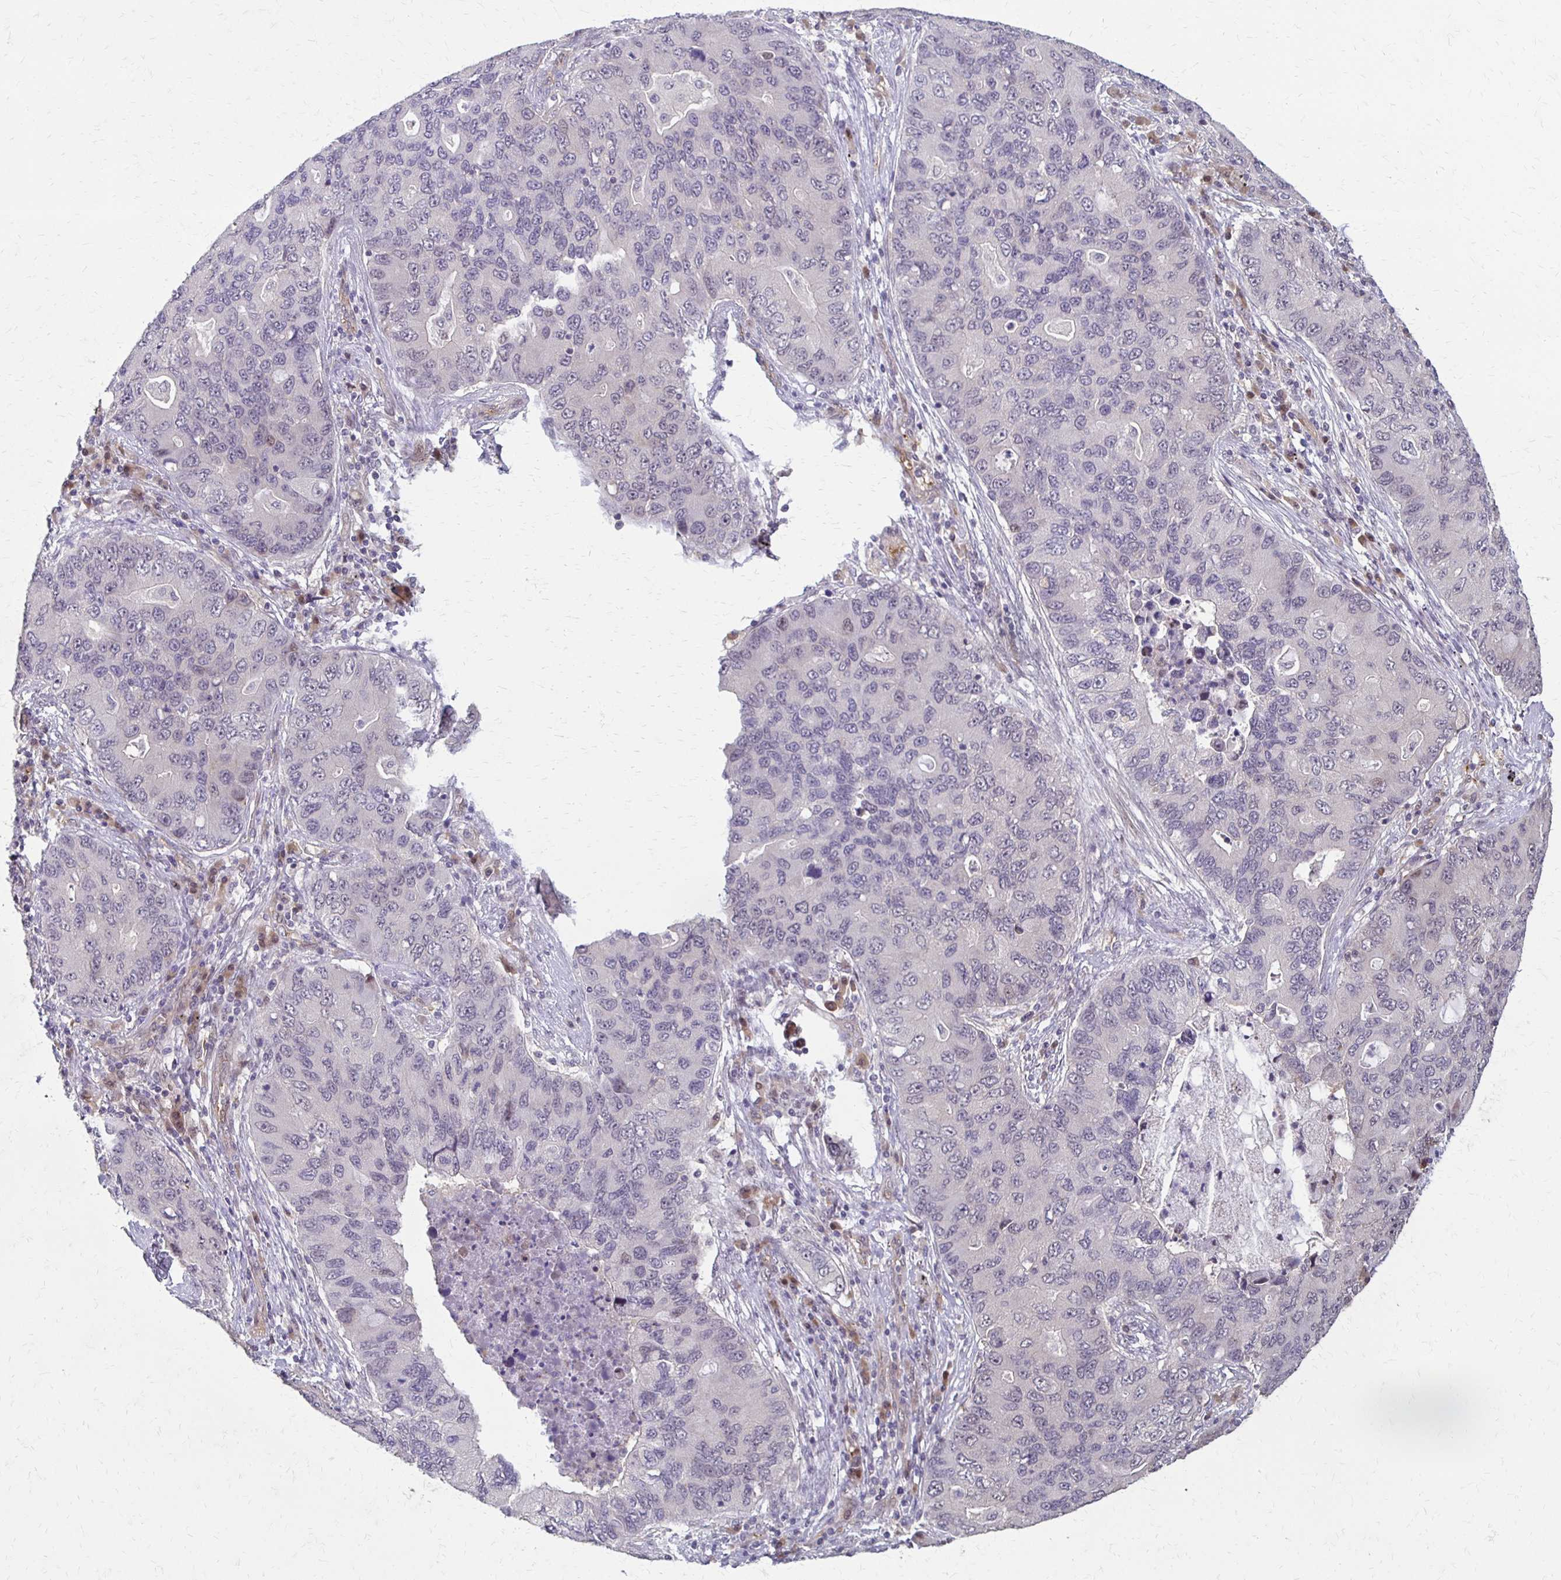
{"staining": {"intensity": "negative", "quantity": "none", "location": "none"}, "tissue": "lung cancer", "cell_type": "Tumor cells", "image_type": "cancer", "snomed": [{"axis": "morphology", "description": "Adenocarcinoma, NOS"}, {"axis": "morphology", "description": "Adenocarcinoma, metastatic, NOS"}, {"axis": "topography", "description": "Lymph node"}, {"axis": "topography", "description": "Lung"}], "caption": "Immunohistochemical staining of human lung cancer (adenocarcinoma) exhibits no significant positivity in tumor cells.", "gene": "CFL2", "patient": {"sex": "female", "age": 54}}